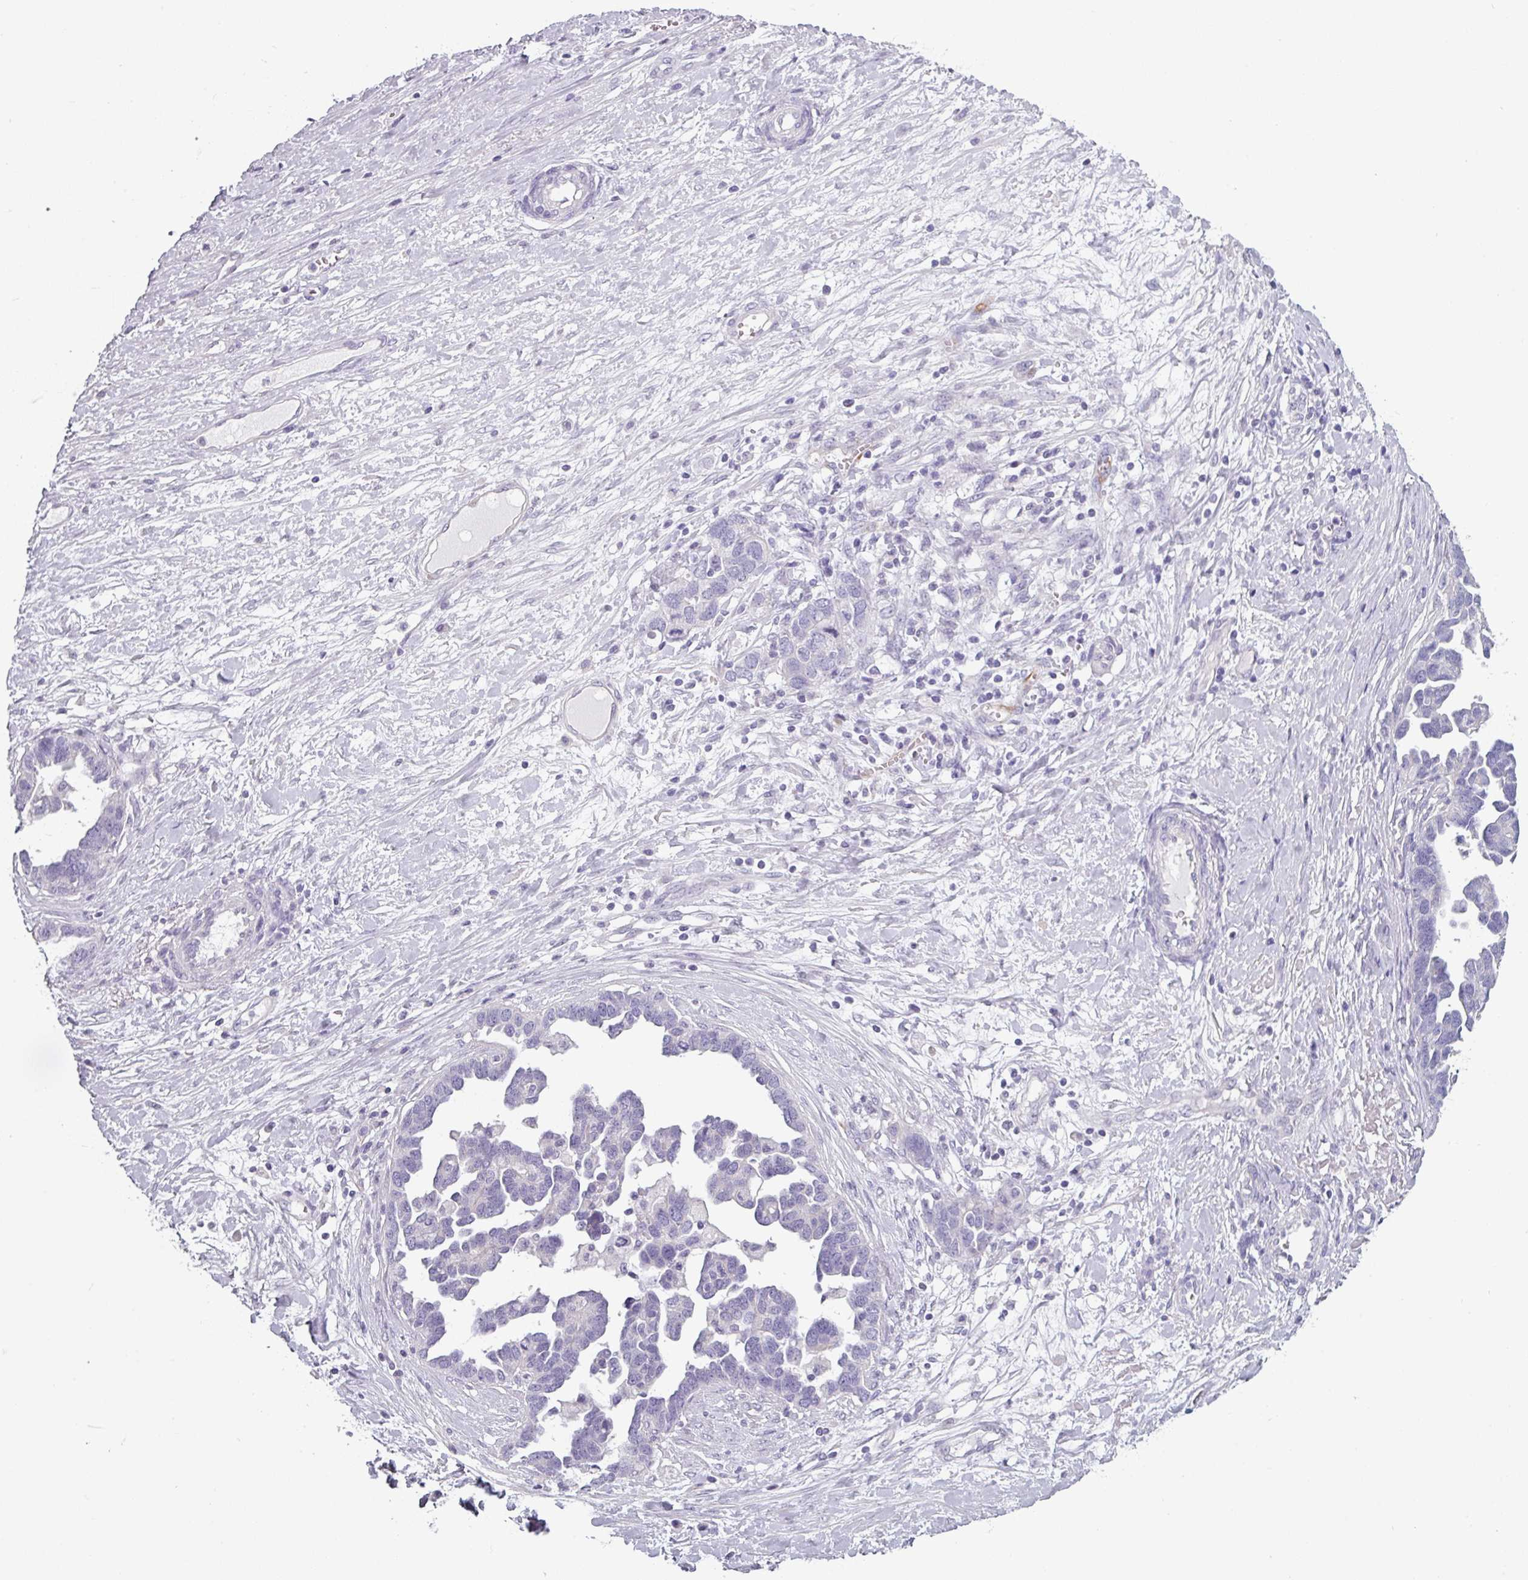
{"staining": {"intensity": "negative", "quantity": "none", "location": "none"}, "tissue": "ovarian cancer", "cell_type": "Tumor cells", "image_type": "cancer", "snomed": [{"axis": "morphology", "description": "Cystadenocarcinoma, serous, NOS"}, {"axis": "topography", "description": "Ovary"}], "caption": "DAB immunohistochemical staining of ovarian cancer demonstrates no significant positivity in tumor cells. (DAB (3,3'-diaminobenzidine) immunohistochemistry with hematoxylin counter stain).", "gene": "SLC17A7", "patient": {"sex": "female", "age": 54}}